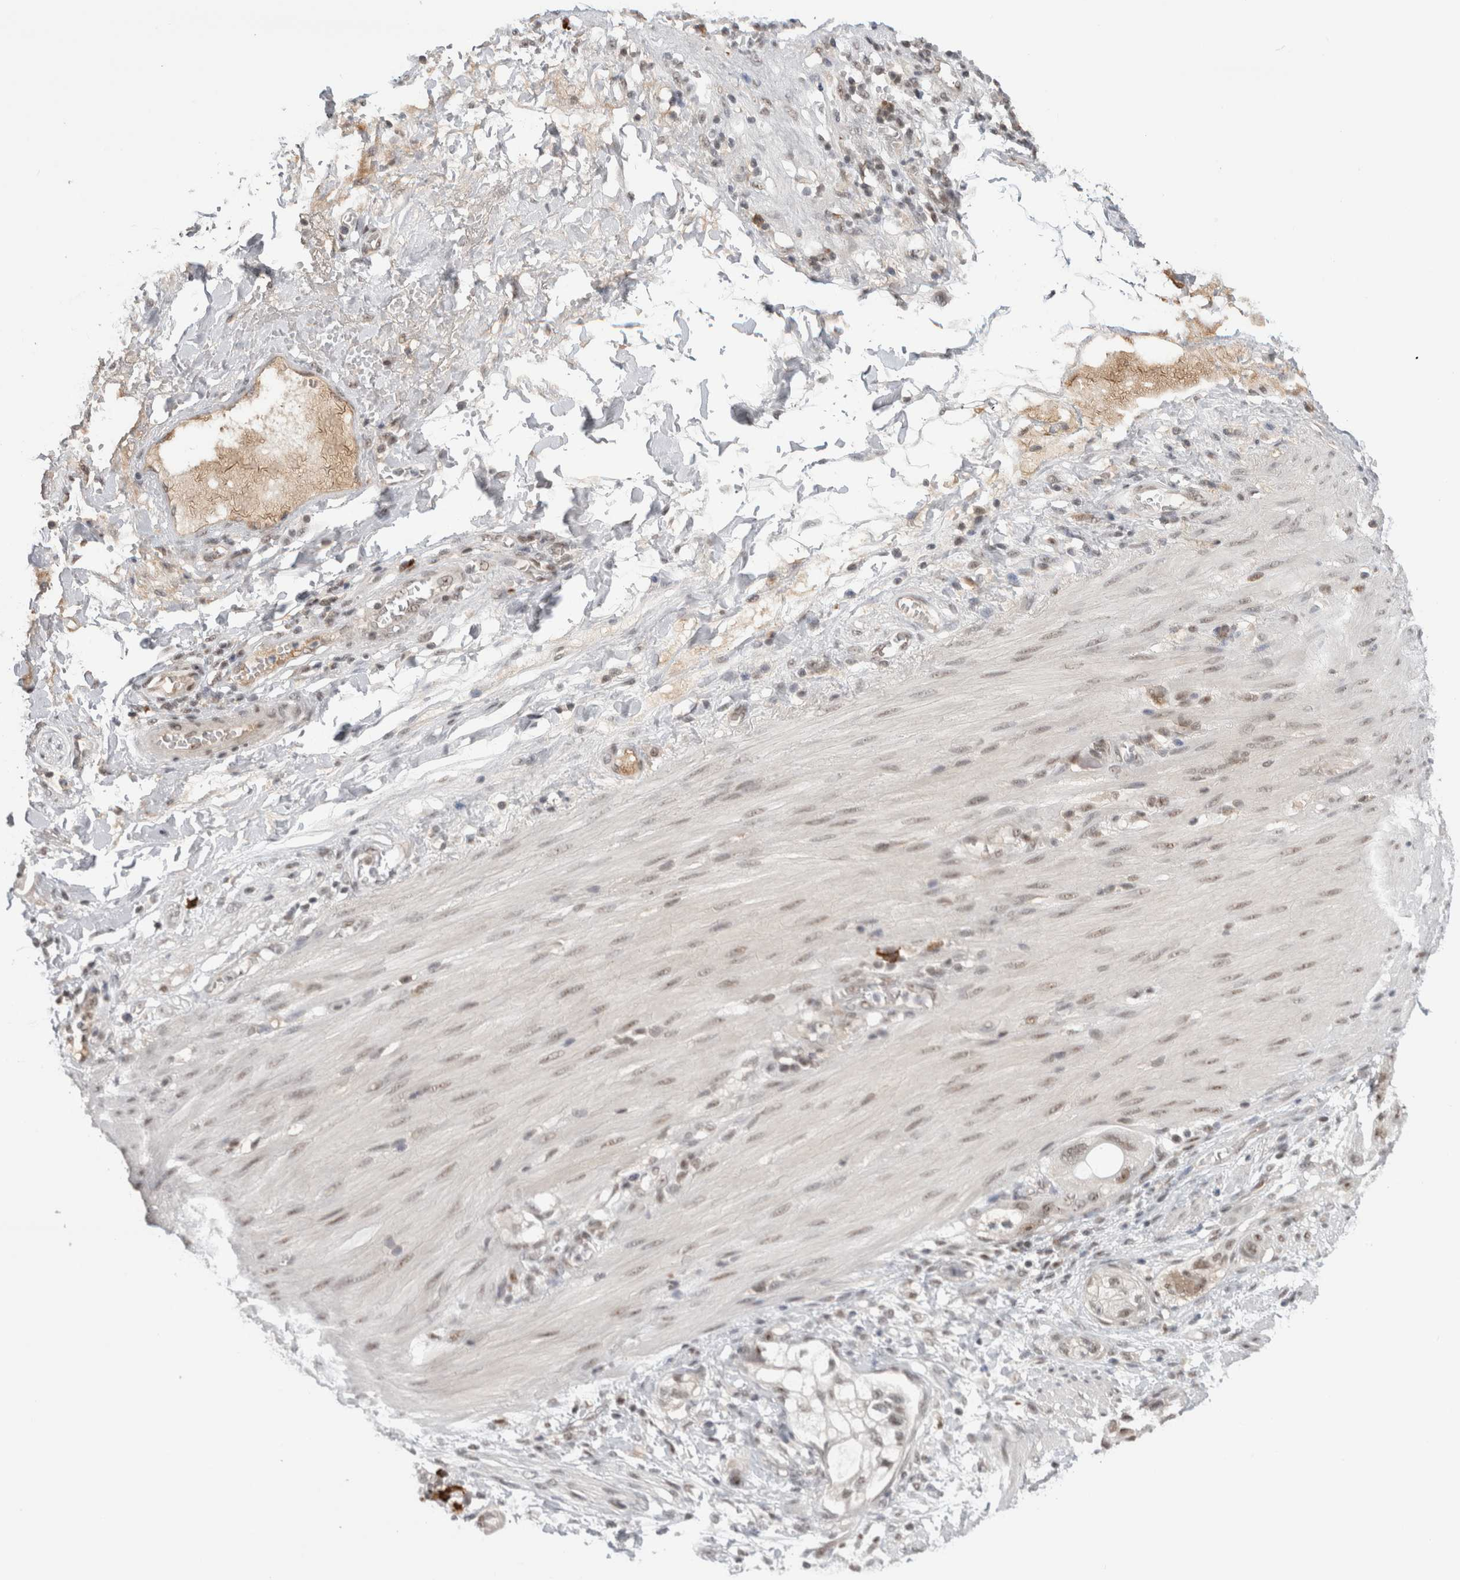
{"staining": {"intensity": "moderate", "quantity": "25%-75%", "location": "nuclear"}, "tissue": "stomach cancer", "cell_type": "Tumor cells", "image_type": "cancer", "snomed": [{"axis": "morphology", "description": "Adenocarcinoma, NOS"}, {"axis": "topography", "description": "Stomach"}, {"axis": "topography", "description": "Stomach, lower"}], "caption": "Immunohistochemistry (IHC) histopathology image of stomach cancer stained for a protein (brown), which demonstrates medium levels of moderate nuclear expression in about 25%-75% of tumor cells.", "gene": "ZNF24", "patient": {"sex": "female", "age": 48}}